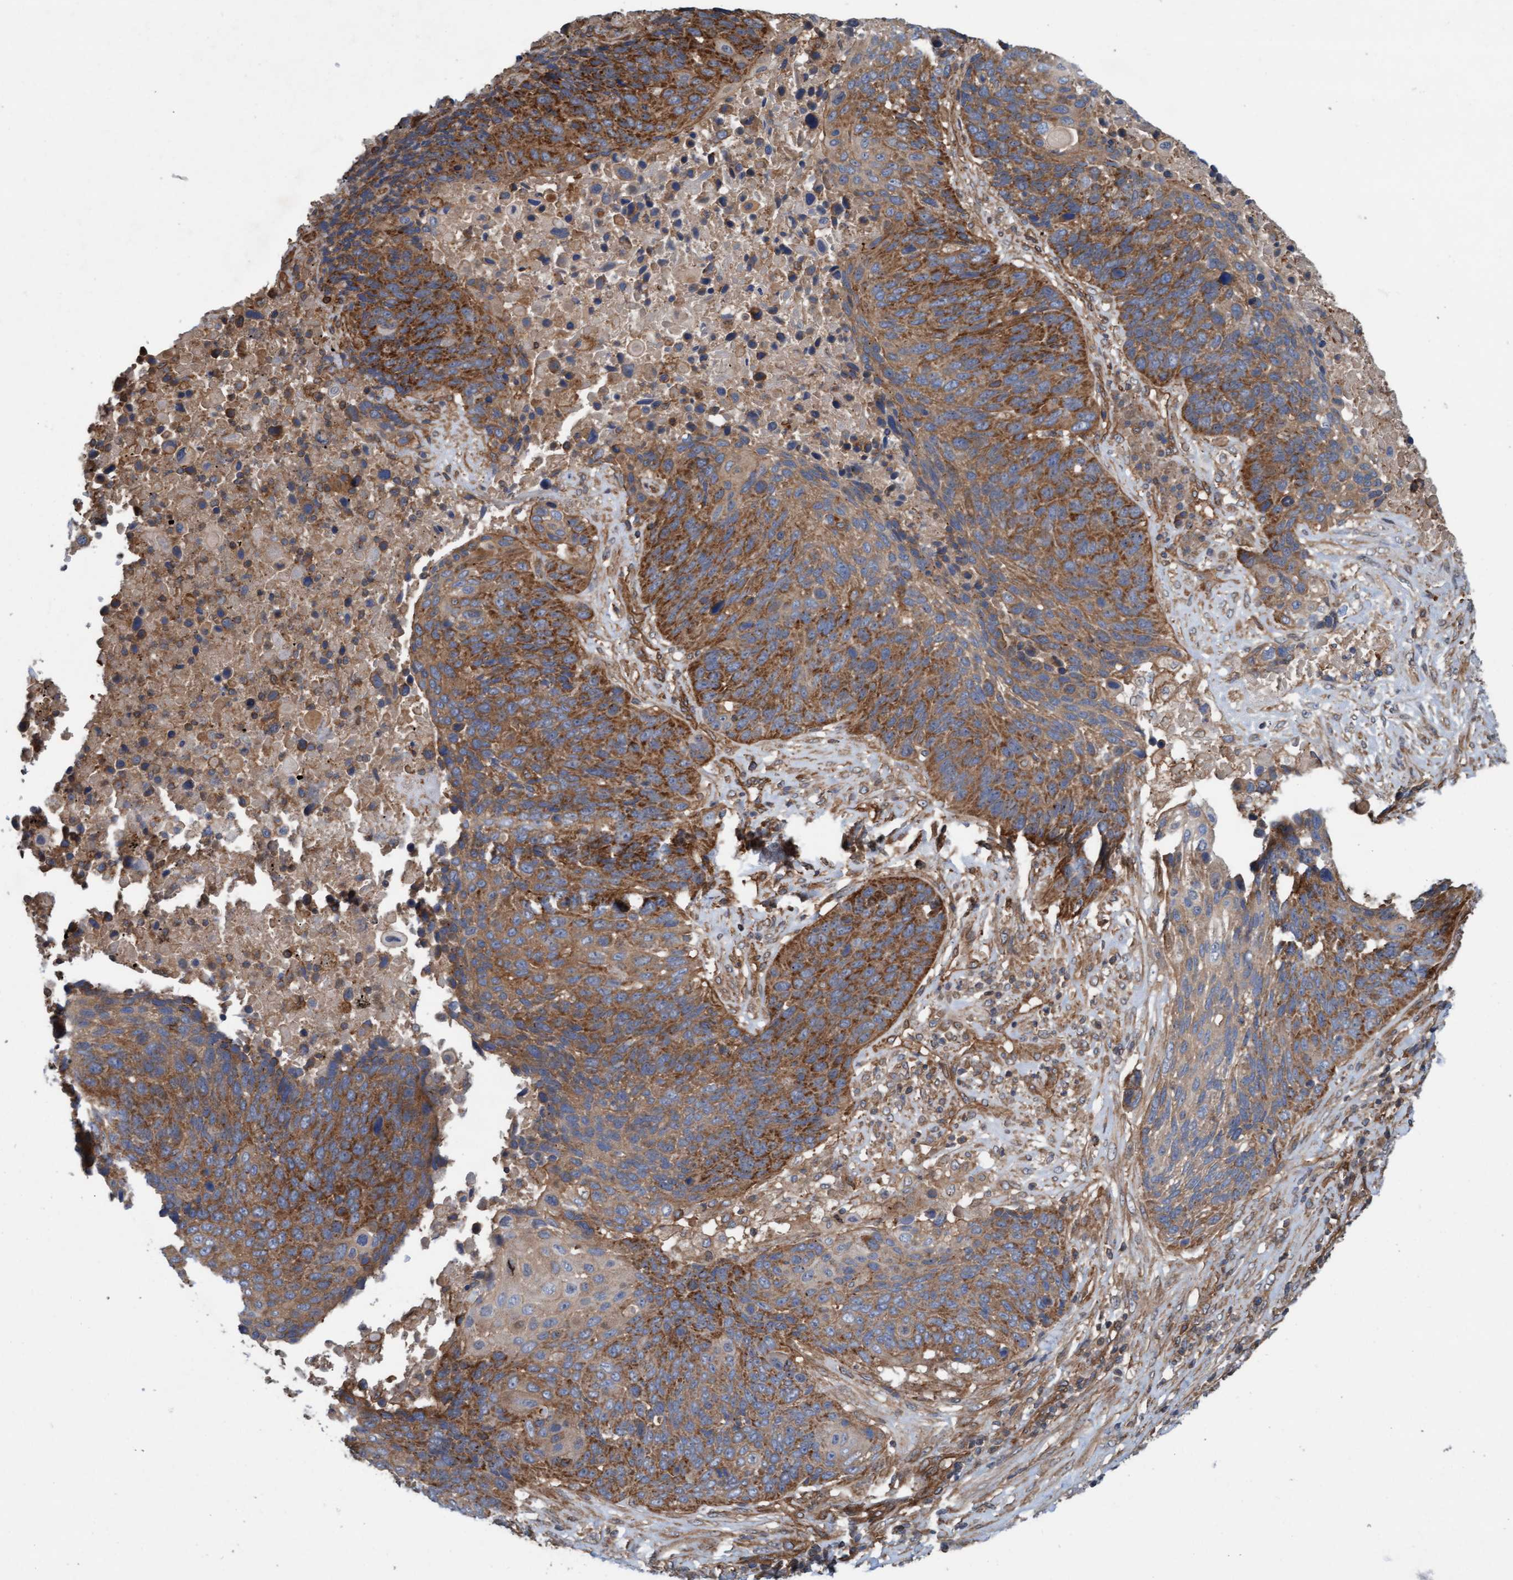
{"staining": {"intensity": "moderate", "quantity": ">75%", "location": "cytoplasmic/membranous"}, "tissue": "lung cancer", "cell_type": "Tumor cells", "image_type": "cancer", "snomed": [{"axis": "morphology", "description": "Squamous cell carcinoma, NOS"}, {"axis": "topography", "description": "Lung"}], "caption": "Protein staining of lung cancer tissue displays moderate cytoplasmic/membranous expression in about >75% of tumor cells. The staining is performed using DAB (3,3'-diaminobenzidine) brown chromogen to label protein expression. The nuclei are counter-stained blue using hematoxylin.", "gene": "ERAL1", "patient": {"sex": "male", "age": 66}}